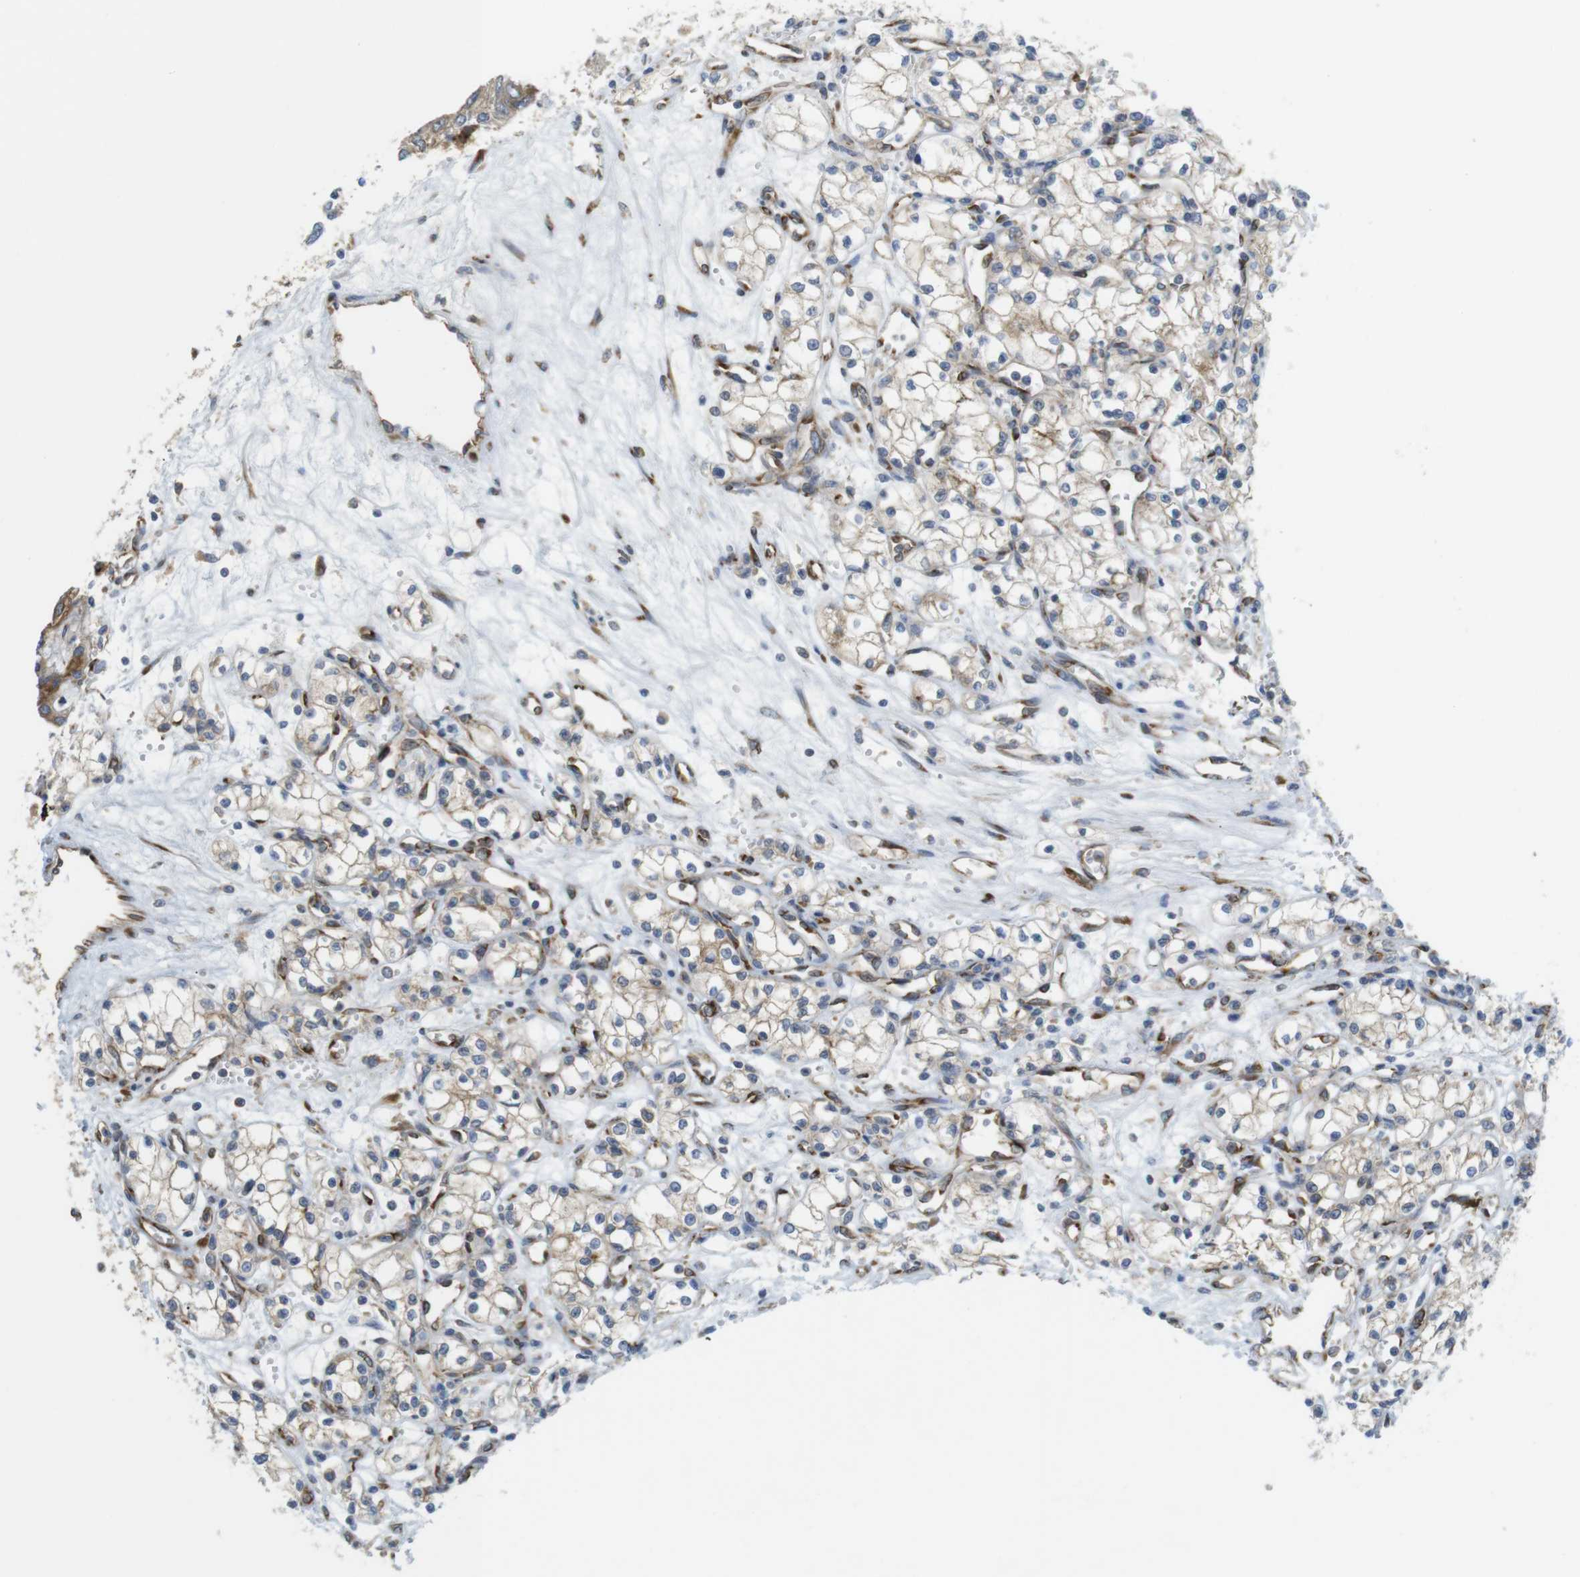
{"staining": {"intensity": "weak", "quantity": ">75%", "location": "cytoplasmic/membranous"}, "tissue": "renal cancer", "cell_type": "Tumor cells", "image_type": "cancer", "snomed": [{"axis": "morphology", "description": "Normal tissue, NOS"}, {"axis": "morphology", "description": "Adenocarcinoma, NOS"}, {"axis": "topography", "description": "Kidney"}], "caption": "Immunohistochemistry (IHC) (DAB) staining of human renal adenocarcinoma exhibits weak cytoplasmic/membranous protein expression in approximately >75% of tumor cells.", "gene": "PCNX2", "patient": {"sex": "male", "age": 59}}